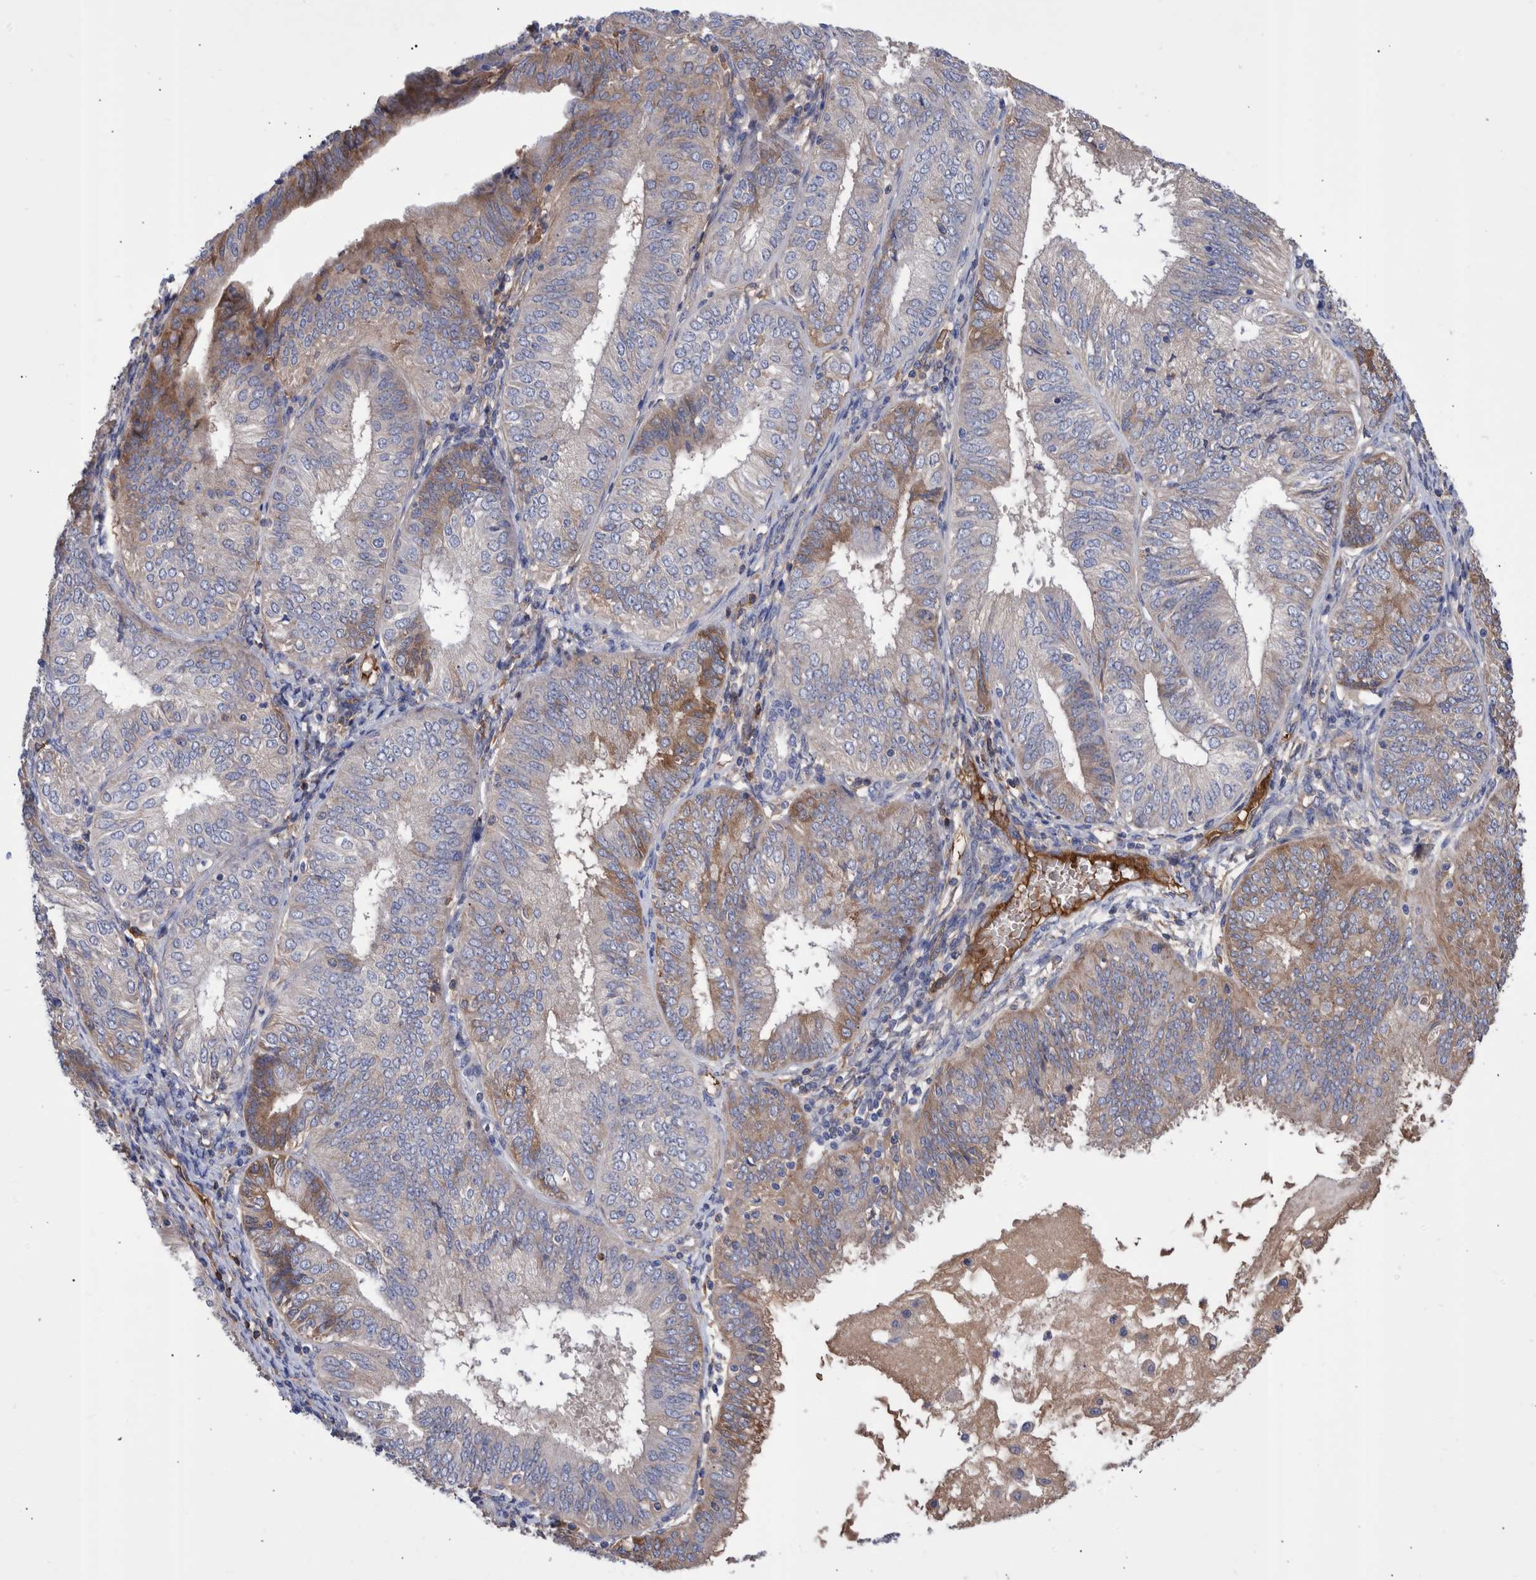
{"staining": {"intensity": "moderate", "quantity": "<25%", "location": "cytoplasmic/membranous"}, "tissue": "endometrial cancer", "cell_type": "Tumor cells", "image_type": "cancer", "snomed": [{"axis": "morphology", "description": "Adenocarcinoma, NOS"}, {"axis": "topography", "description": "Endometrium"}], "caption": "Immunohistochemistry (IHC) image of neoplastic tissue: human endometrial cancer (adenocarcinoma) stained using IHC displays low levels of moderate protein expression localized specifically in the cytoplasmic/membranous of tumor cells, appearing as a cytoplasmic/membranous brown color.", "gene": "DLL4", "patient": {"sex": "female", "age": 58}}